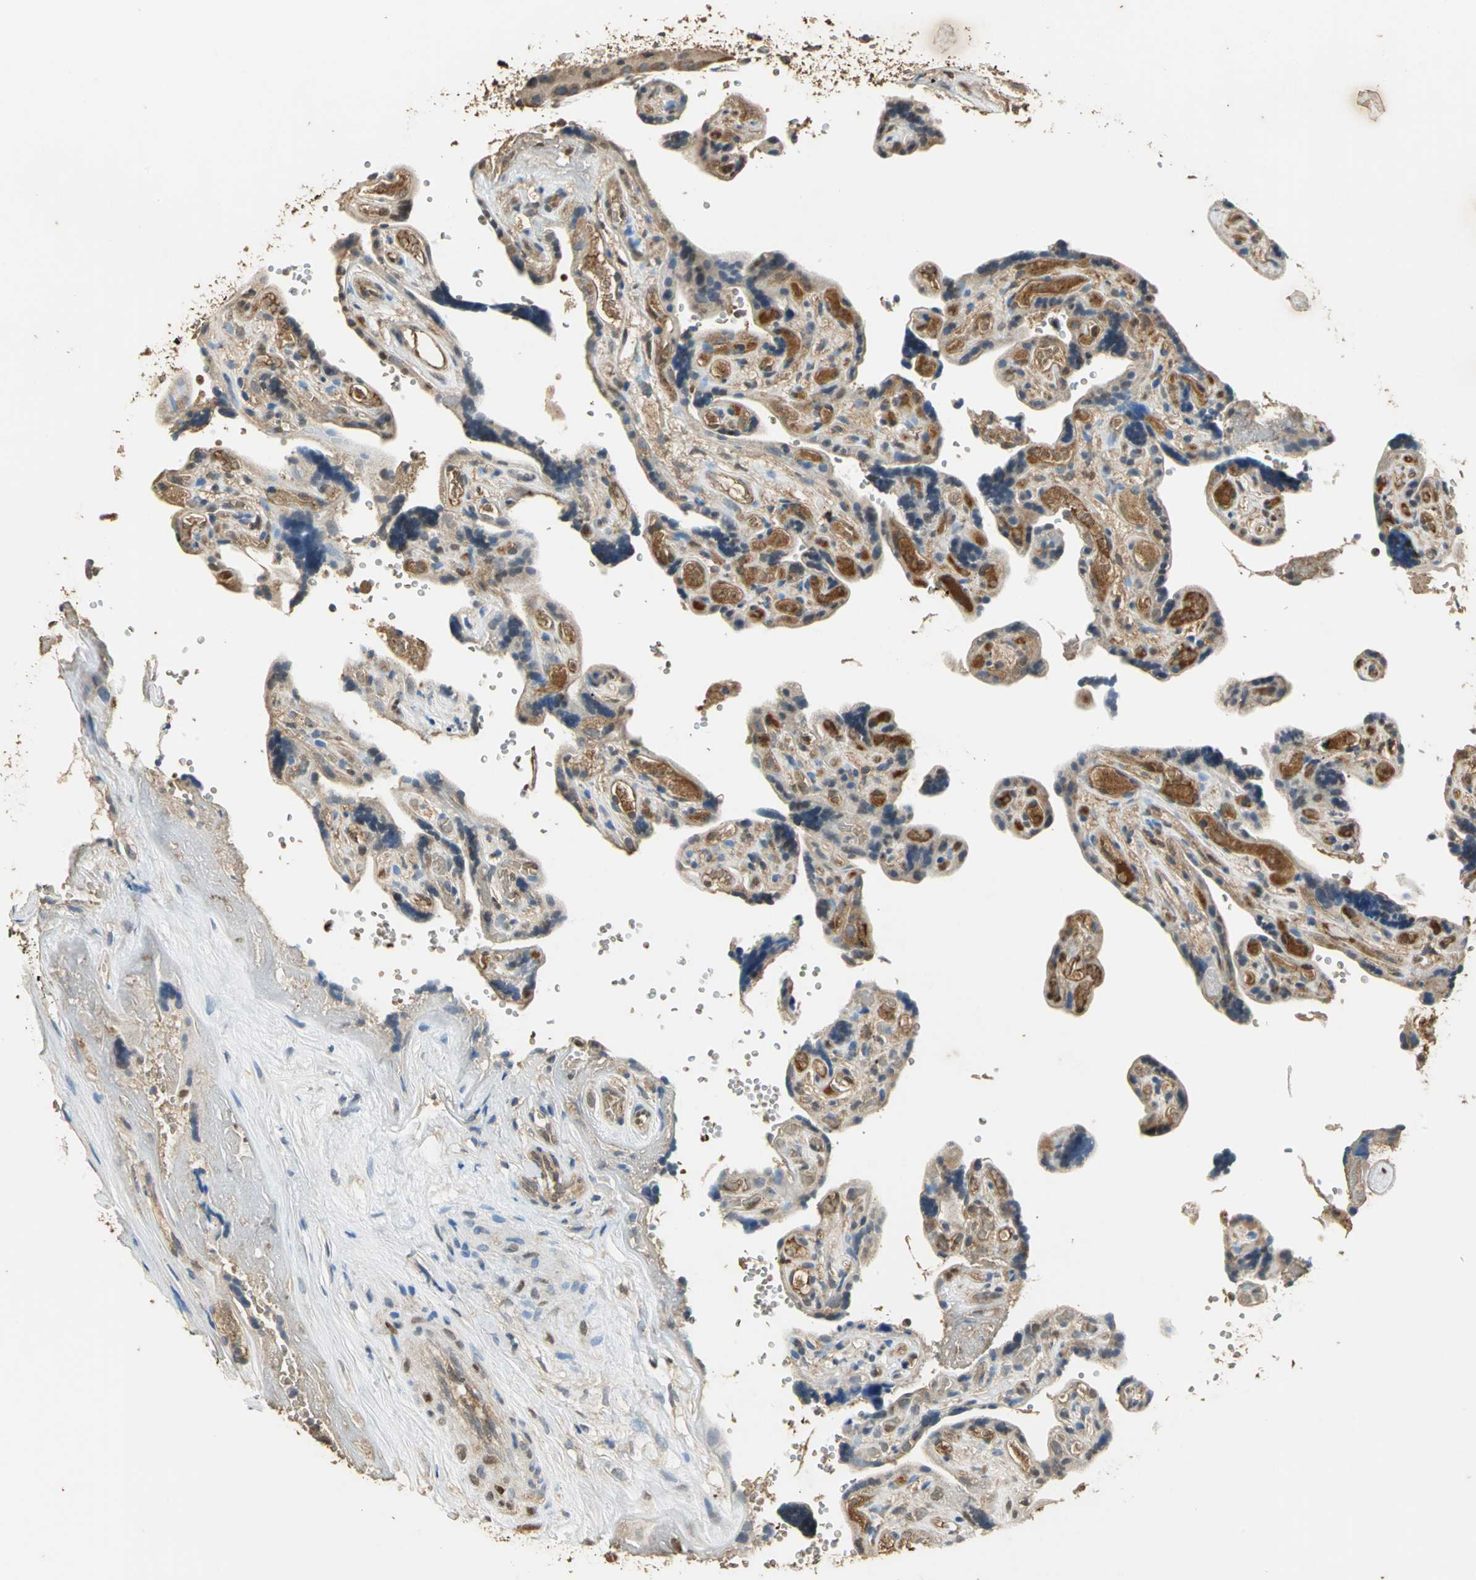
{"staining": {"intensity": "weak", "quantity": ">75%", "location": "cytoplasmic/membranous"}, "tissue": "placenta", "cell_type": "Decidual cells", "image_type": "normal", "snomed": [{"axis": "morphology", "description": "Normal tissue, NOS"}, {"axis": "topography", "description": "Placenta"}], "caption": "Protein expression analysis of normal placenta exhibits weak cytoplasmic/membranous staining in about >75% of decidual cells. The protein is shown in brown color, while the nuclei are stained blue.", "gene": "GAPDH", "patient": {"sex": "female", "age": 30}}